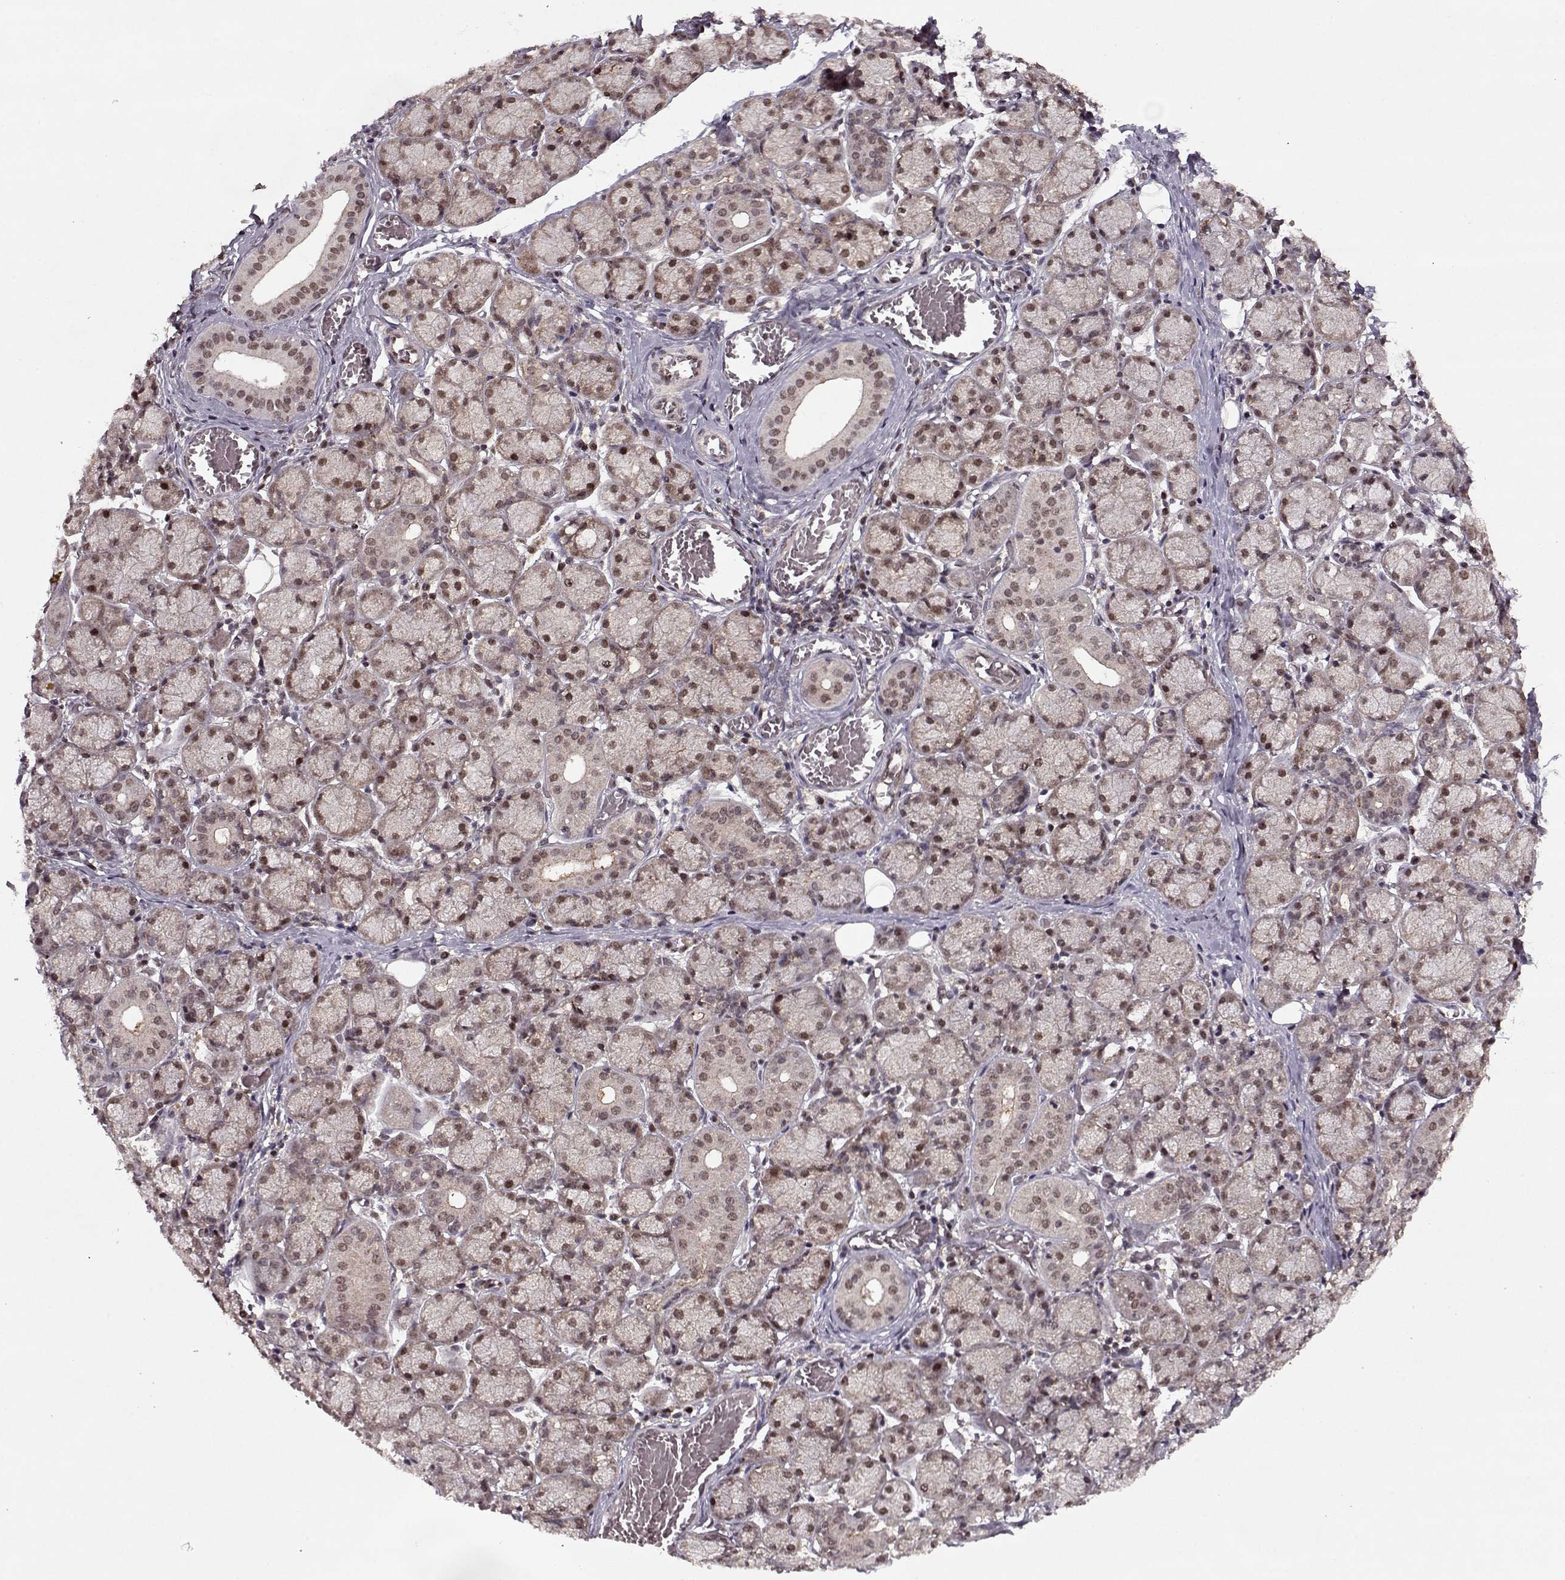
{"staining": {"intensity": "weak", "quantity": ">75%", "location": "nuclear"}, "tissue": "salivary gland", "cell_type": "Glandular cells", "image_type": "normal", "snomed": [{"axis": "morphology", "description": "Normal tissue, NOS"}, {"axis": "topography", "description": "Salivary gland"}, {"axis": "topography", "description": "Peripheral nerve tissue"}], "caption": "DAB (3,3'-diaminobenzidine) immunohistochemical staining of normal salivary gland reveals weak nuclear protein positivity in approximately >75% of glandular cells. Ihc stains the protein in brown and the nuclei are stained blue.", "gene": "PSMA7", "patient": {"sex": "female", "age": 24}}